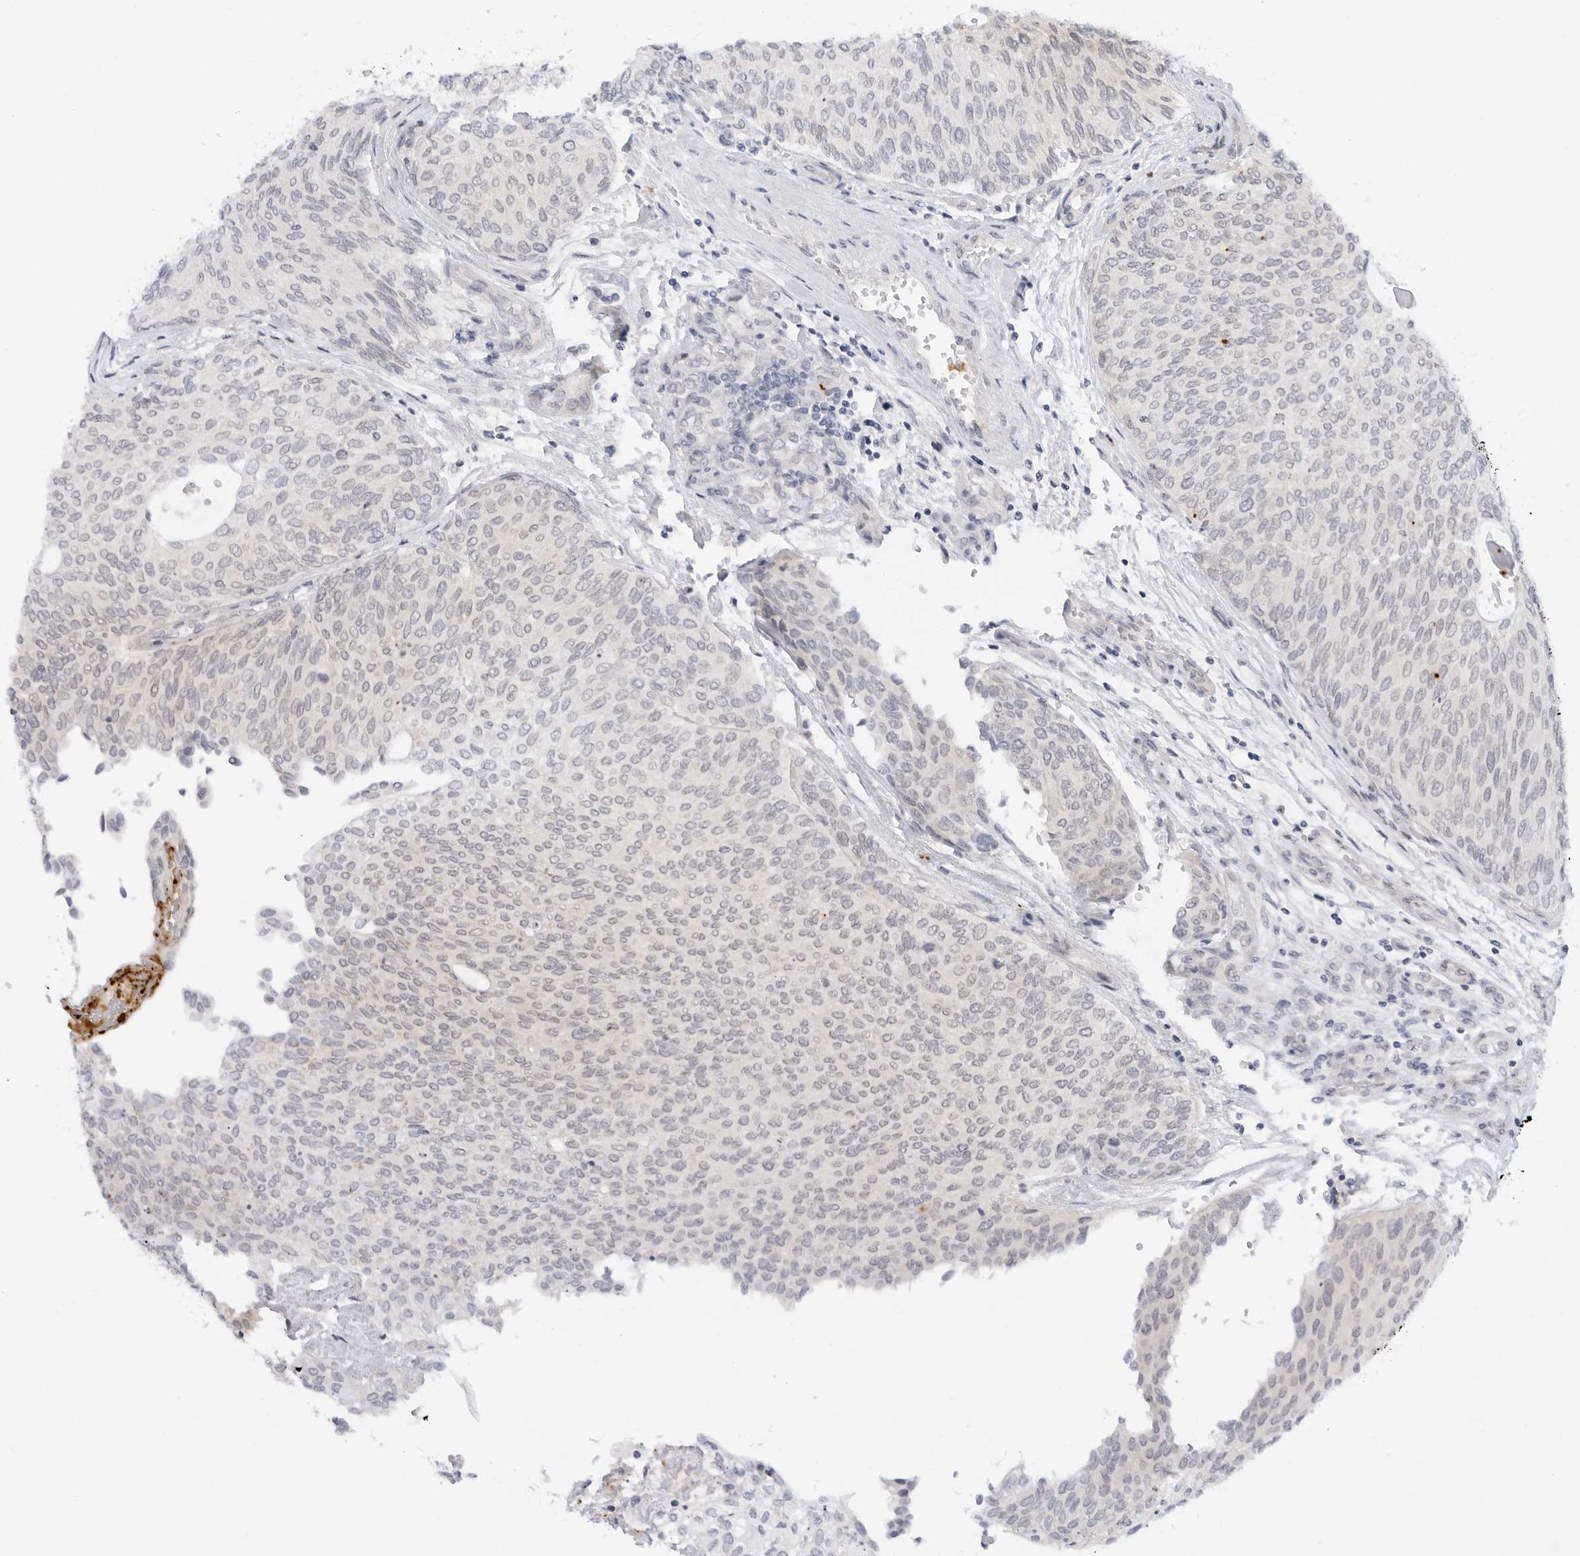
{"staining": {"intensity": "negative", "quantity": "none", "location": "none"}, "tissue": "urothelial cancer", "cell_type": "Tumor cells", "image_type": "cancer", "snomed": [{"axis": "morphology", "description": "Urothelial carcinoma, Low grade"}, {"axis": "topography", "description": "Urinary bladder"}], "caption": "There is no significant positivity in tumor cells of urothelial cancer. (DAB (3,3'-diaminobenzidine) immunohistochemistry (IHC) visualized using brightfield microscopy, high magnification).", "gene": "MAP2K5", "patient": {"sex": "female", "age": 79}}